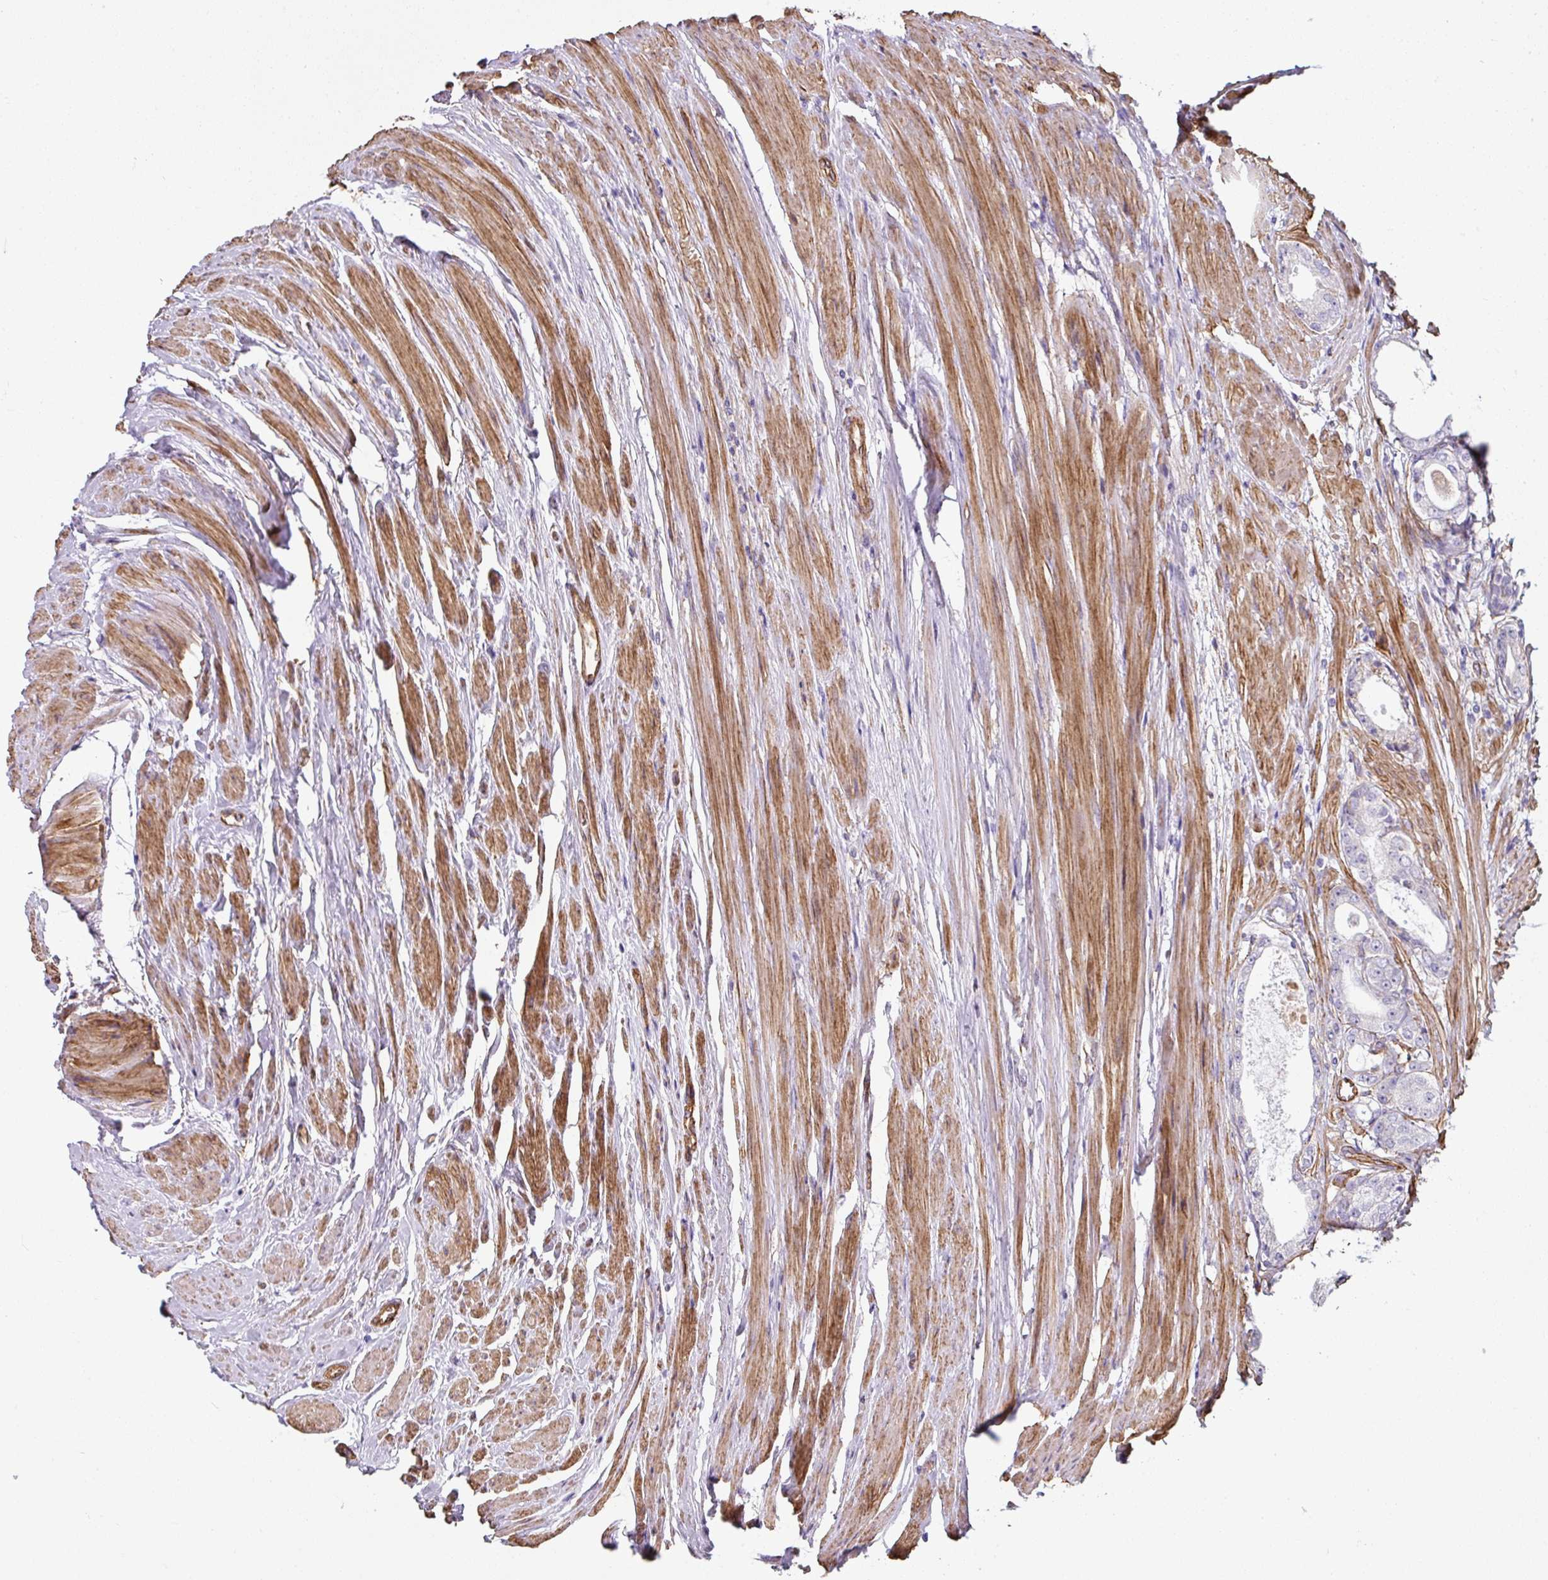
{"staining": {"intensity": "negative", "quantity": "none", "location": "none"}, "tissue": "prostate cancer", "cell_type": "Tumor cells", "image_type": "cancer", "snomed": [{"axis": "morphology", "description": "Adenocarcinoma, Low grade"}, {"axis": "topography", "description": "Prostate"}], "caption": "A photomicrograph of human prostate cancer is negative for staining in tumor cells.", "gene": "ANKUB1", "patient": {"sex": "male", "age": 68}}